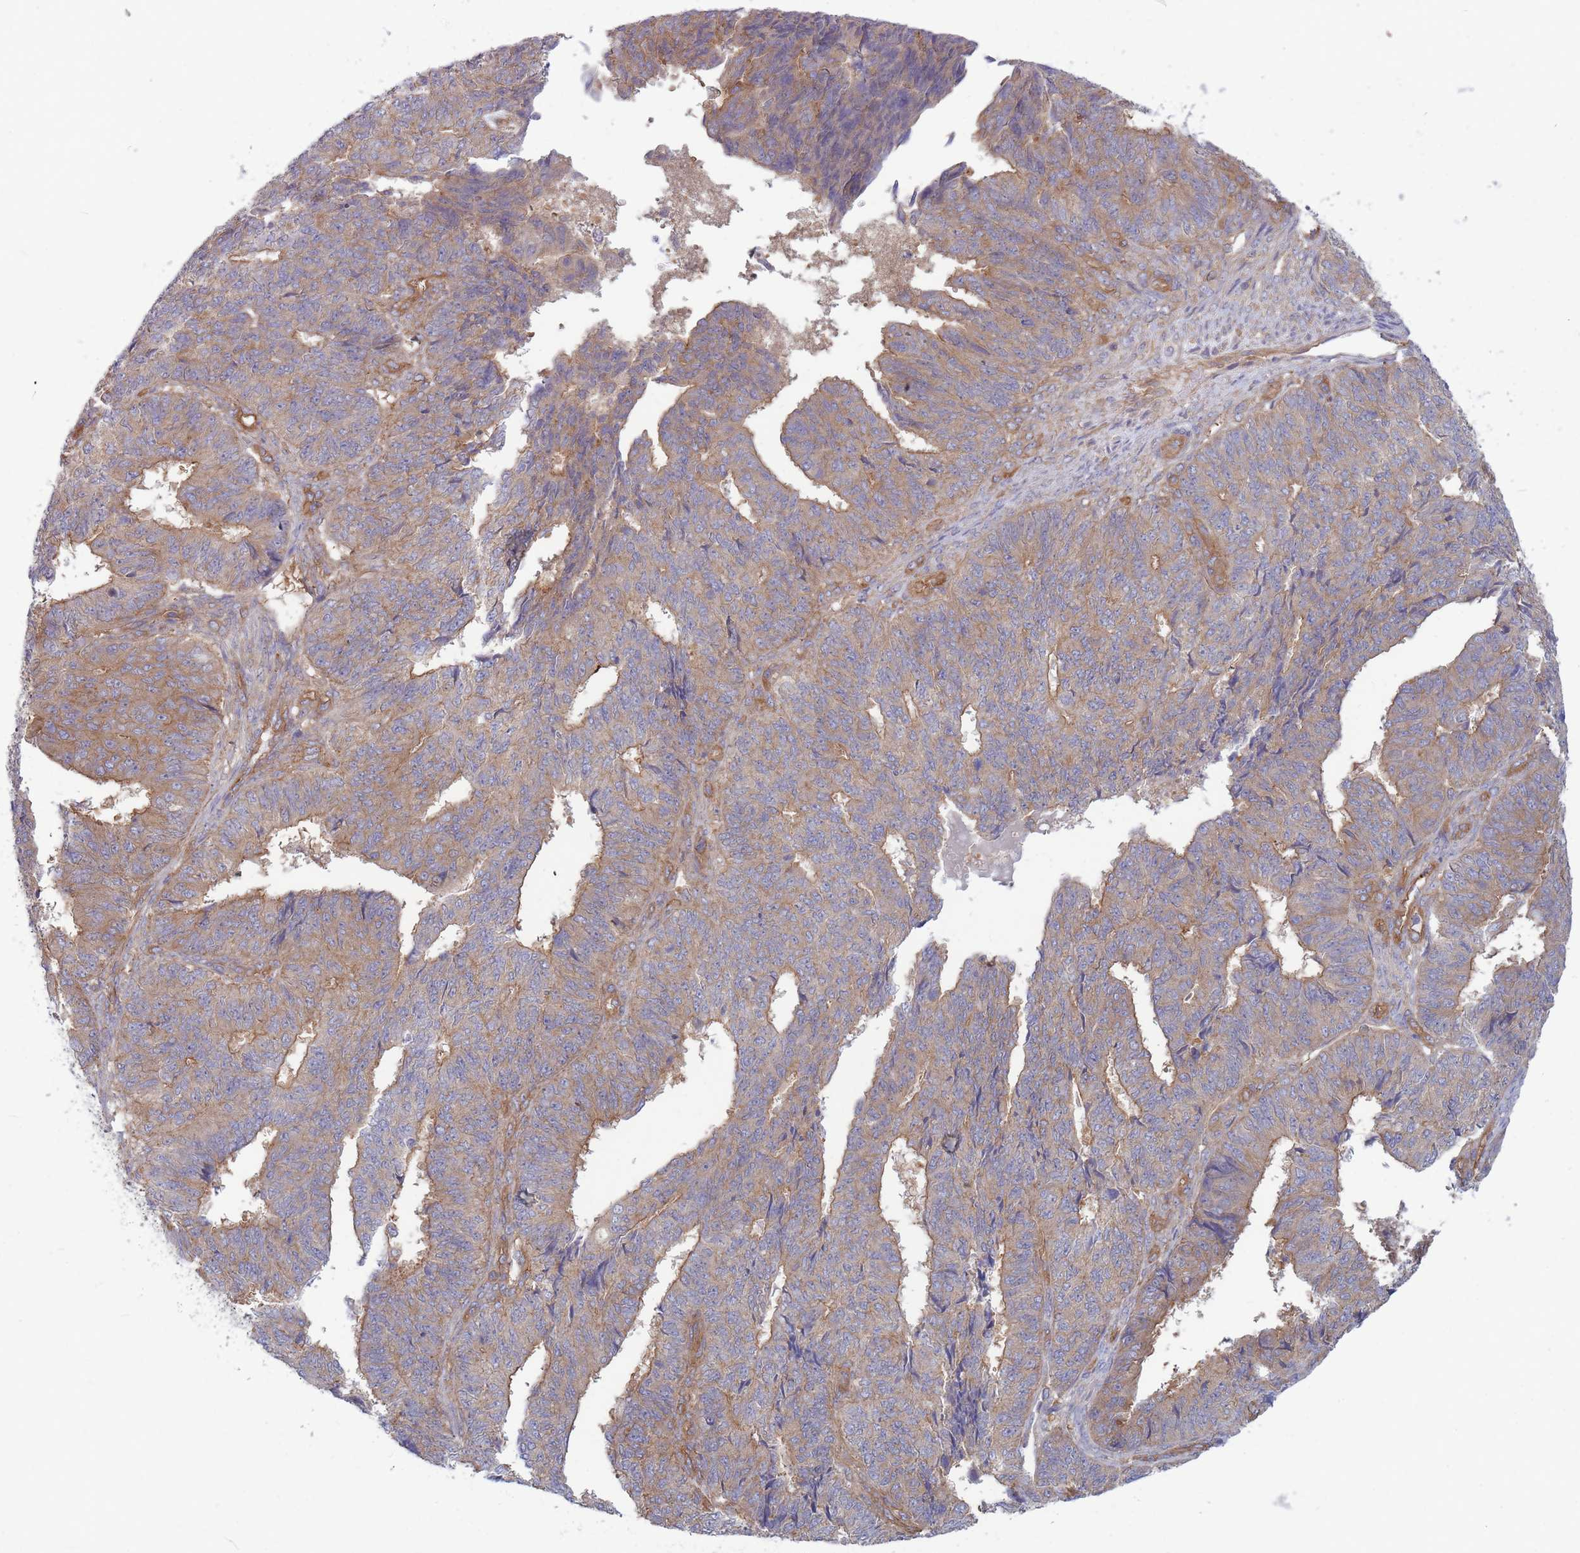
{"staining": {"intensity": "moderate", "quantity": "25%-75%", "location": "cytoplasmic/membranous"}, "tissue": "endometrial cancer", "cell_type": "Tumor cells", "image_type": "cancer", "snomed": [{"axis": "morphology", "description": "Adenocarcinoma, NOS"}, {"axis": "topography", "description": "Endometrium"}], "caption": "Immunohistochemistry (DAB (3,3'-diaminobenzidine)) staining of endometrial adenocarcinoma shows moderate cytoplasmic/membranous protein staining in about 25%-75% of tumor cells.", "gene": "GGA1", "patient": {"sex": "female", "age": 32}}